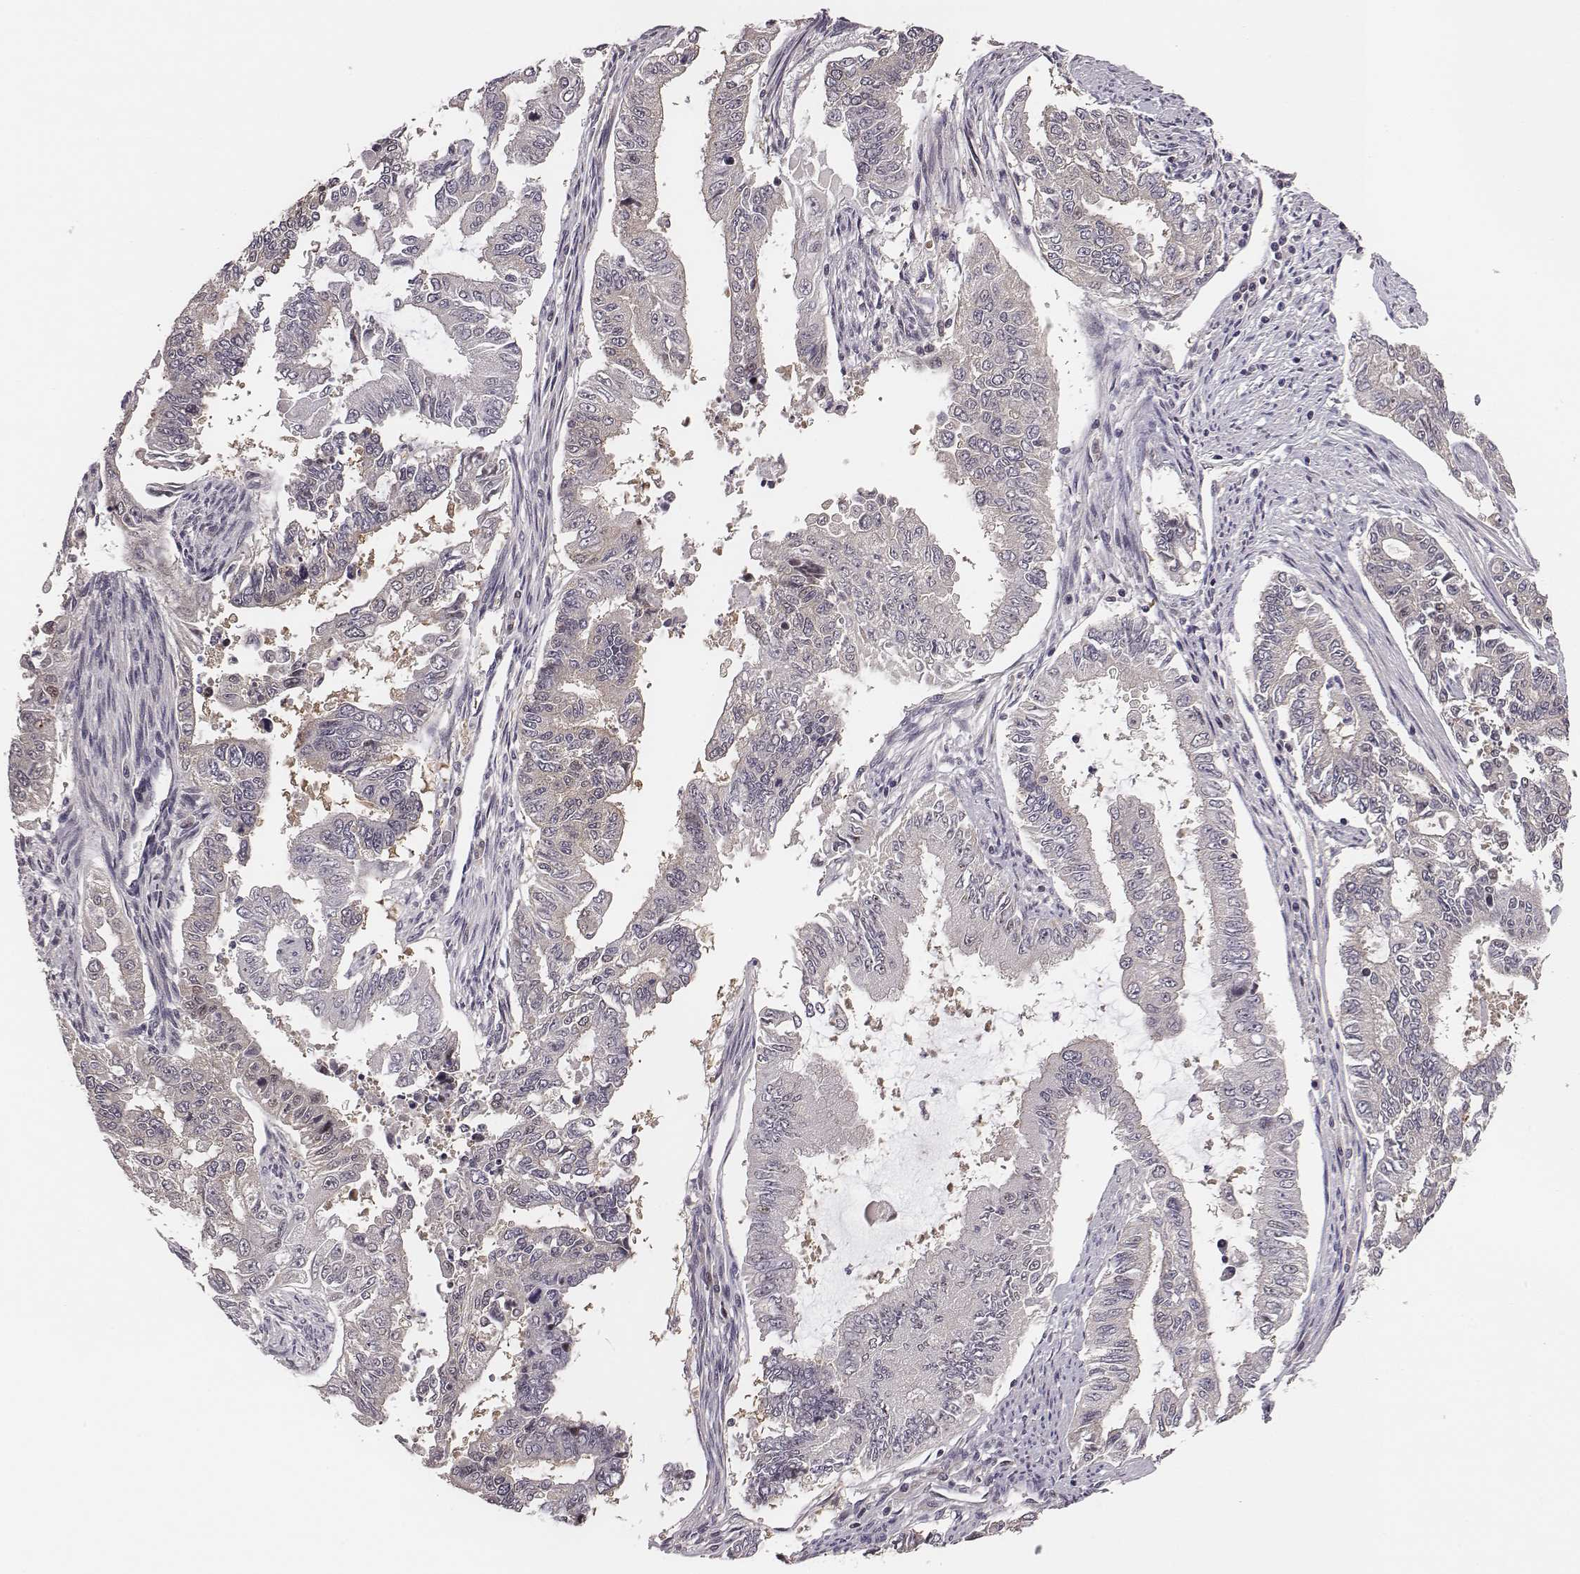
{"staining": {"intensity": "negative", "quantity": "none", "location": "none"}, "tissue": "endometrial cancer", "cell_type": "Tumor cells", "image_type": "cancer", "snomed": [{"axis": "morphology", "description": "Adenocarcinoma, NOS"}, {"axis": "topography", "description": "Uterus"}], "caption": "DAB (3,3'-diaminobenzidine) immunohistochemical staining of human endometrial adenocarcinoma displays no significant positivity in tumor cells.", "gene": "SMURF2", "patient": {"sex": "female", "age": 59}}